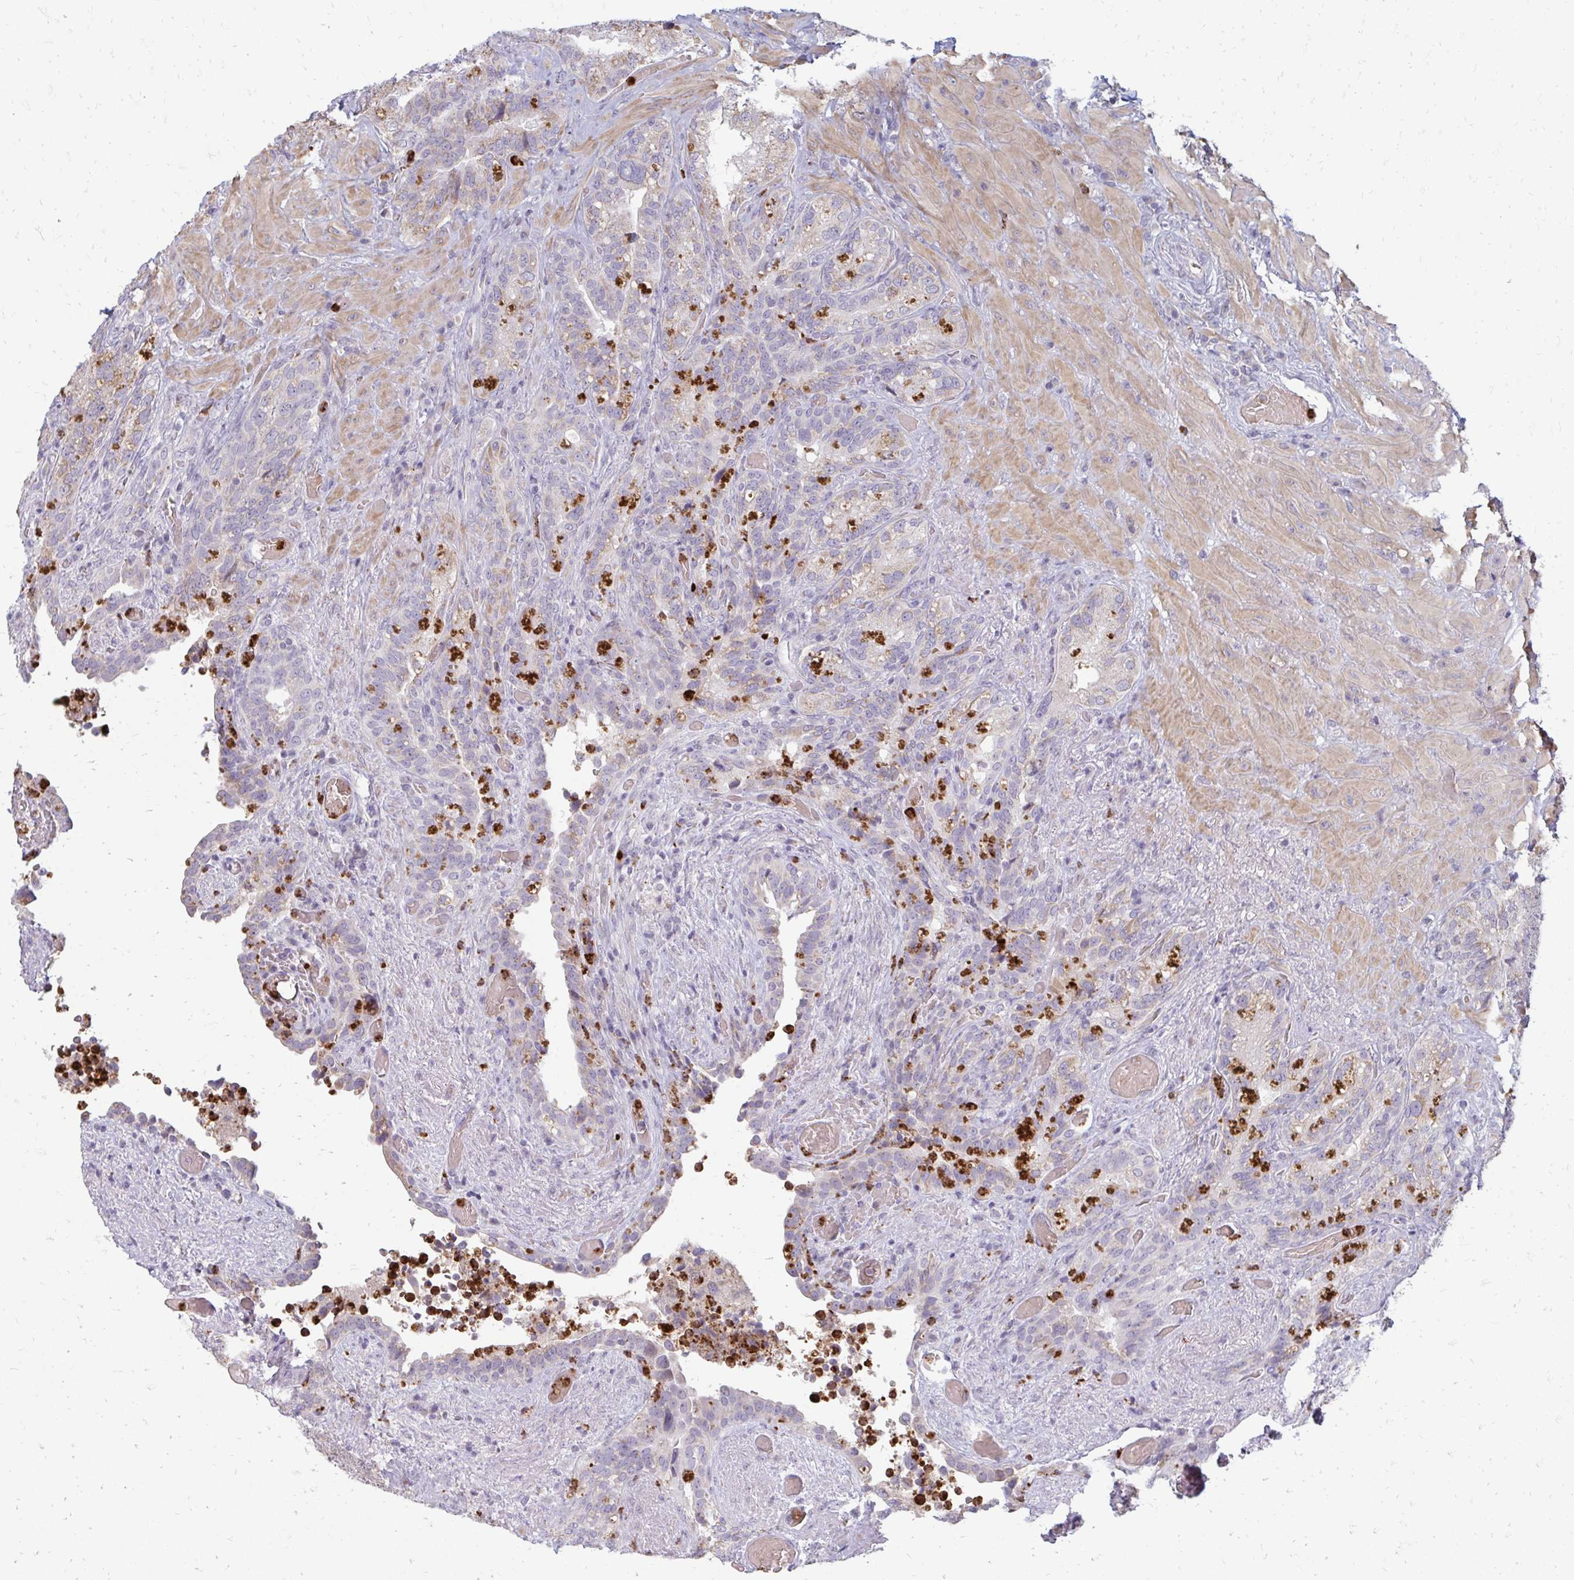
{"staining": {"intensity": "negative", "quantity": "none", "location": "none"}, "tissue": "seminal vesicle", "cell_type": "Glandular cells", "image_type": "normal", "snomed": [{"axis": "morphology", "description": "Normal tissue, NOS"}, {"axis": "topography", "description": "Seminal veicle"}], "caption": "Immunohistochemical staining of benign human seminal vesicle shows no significant positivity in glandular cells. The staining is performed using DAB (3,3'-diaminobenzidine) brown chromogen with nuclei counter-stained in using hematoxylin.", "gene": "RAB33A", "patient": {"sex": "male", "age": 68}}